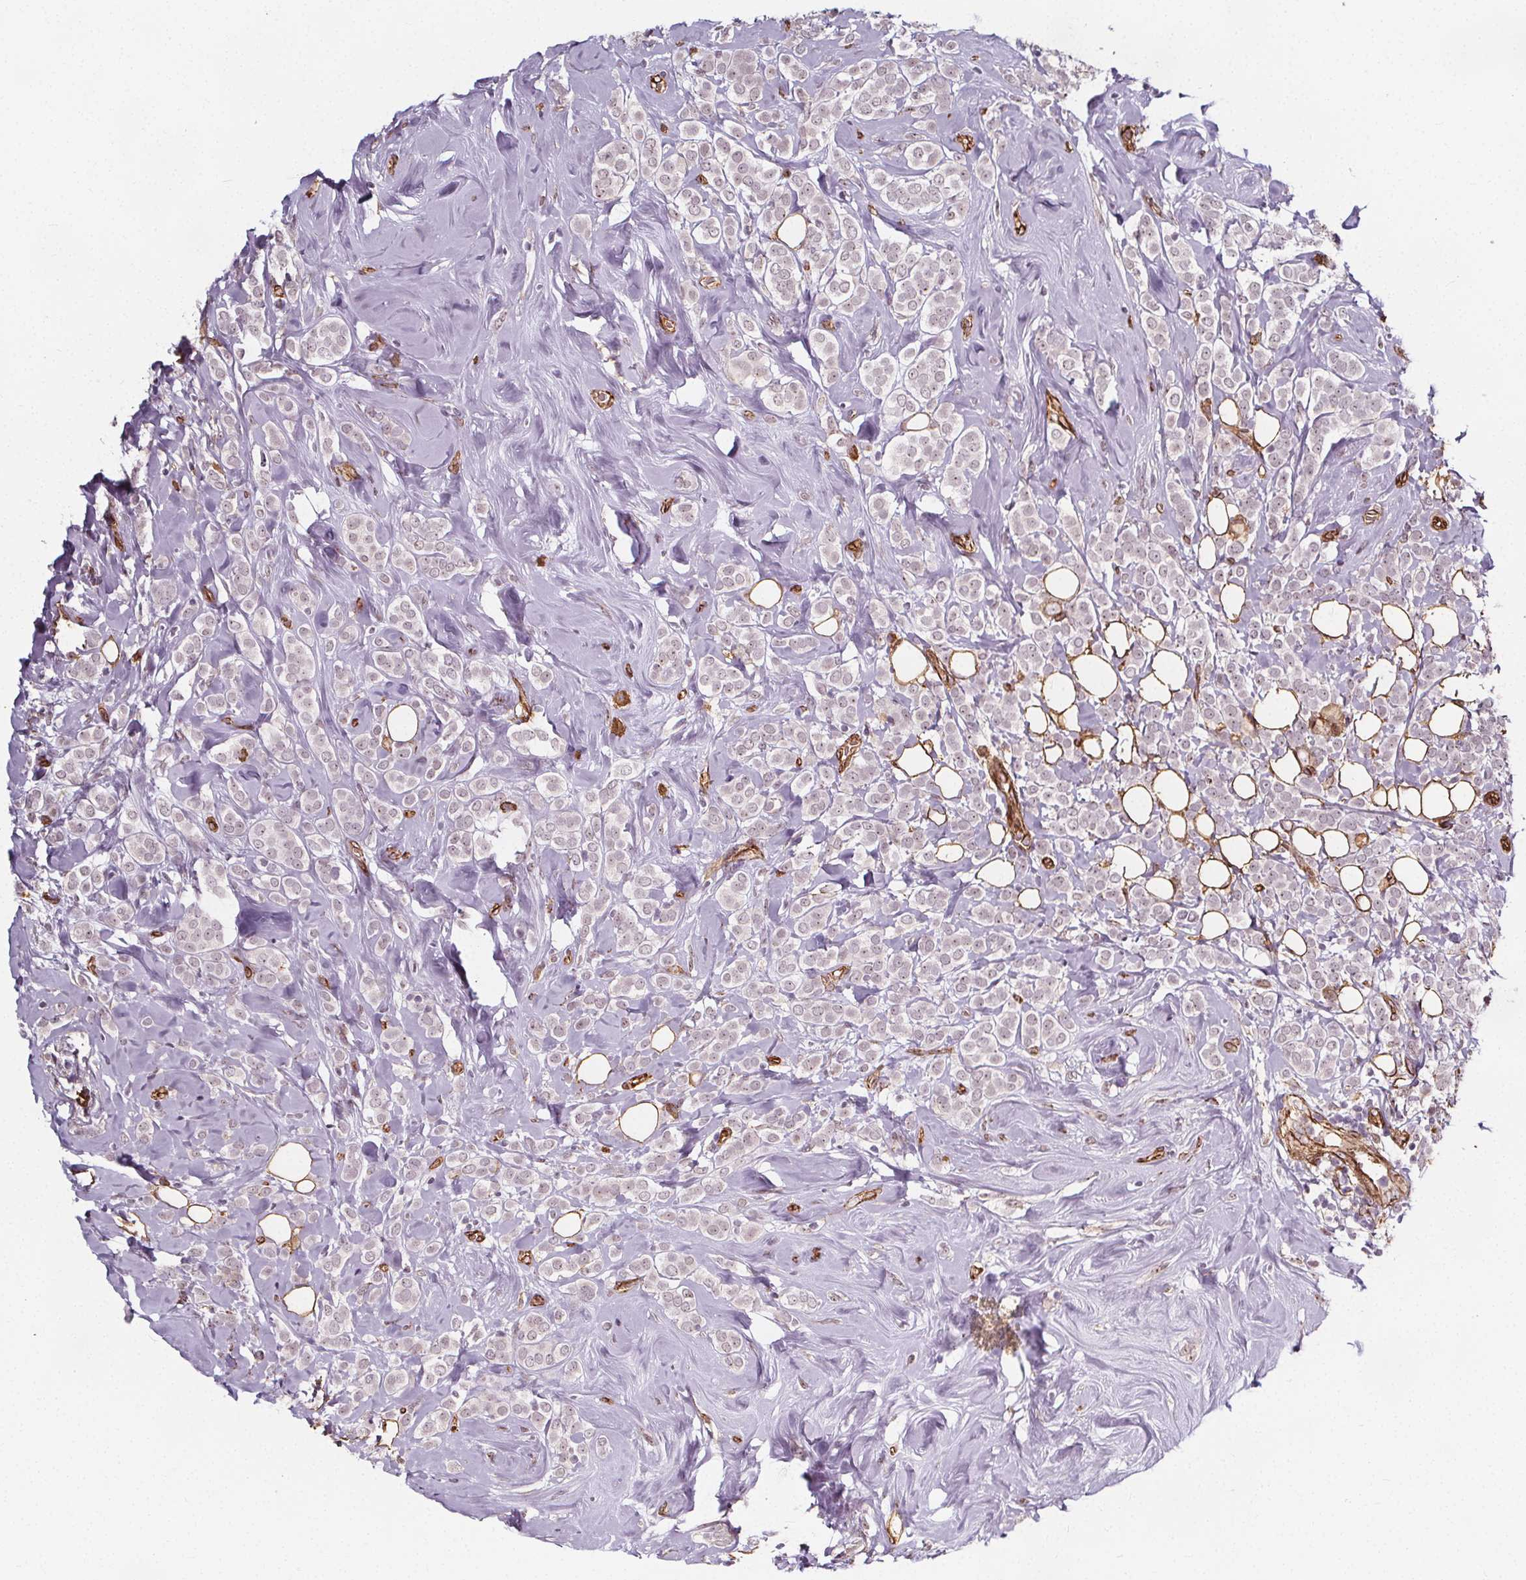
{"staining": {"intensity": "negative", "quantity": "none", "location": "none"}, "tissue": "breast cancer", "cell_type": "Tumor cells", "image_type": "cancer", "snomed": [{"axis": "morphology", "description": "Lobular carcinoma"}, {"axis": "topography", "description": "Breast"}], "caption": "The IHC photomicrograph has no significant expression in tumor cells of breast lobular carcinoma tissue.", "gene": "HAS1", "patient": {"sex": "female", "age": 49}}